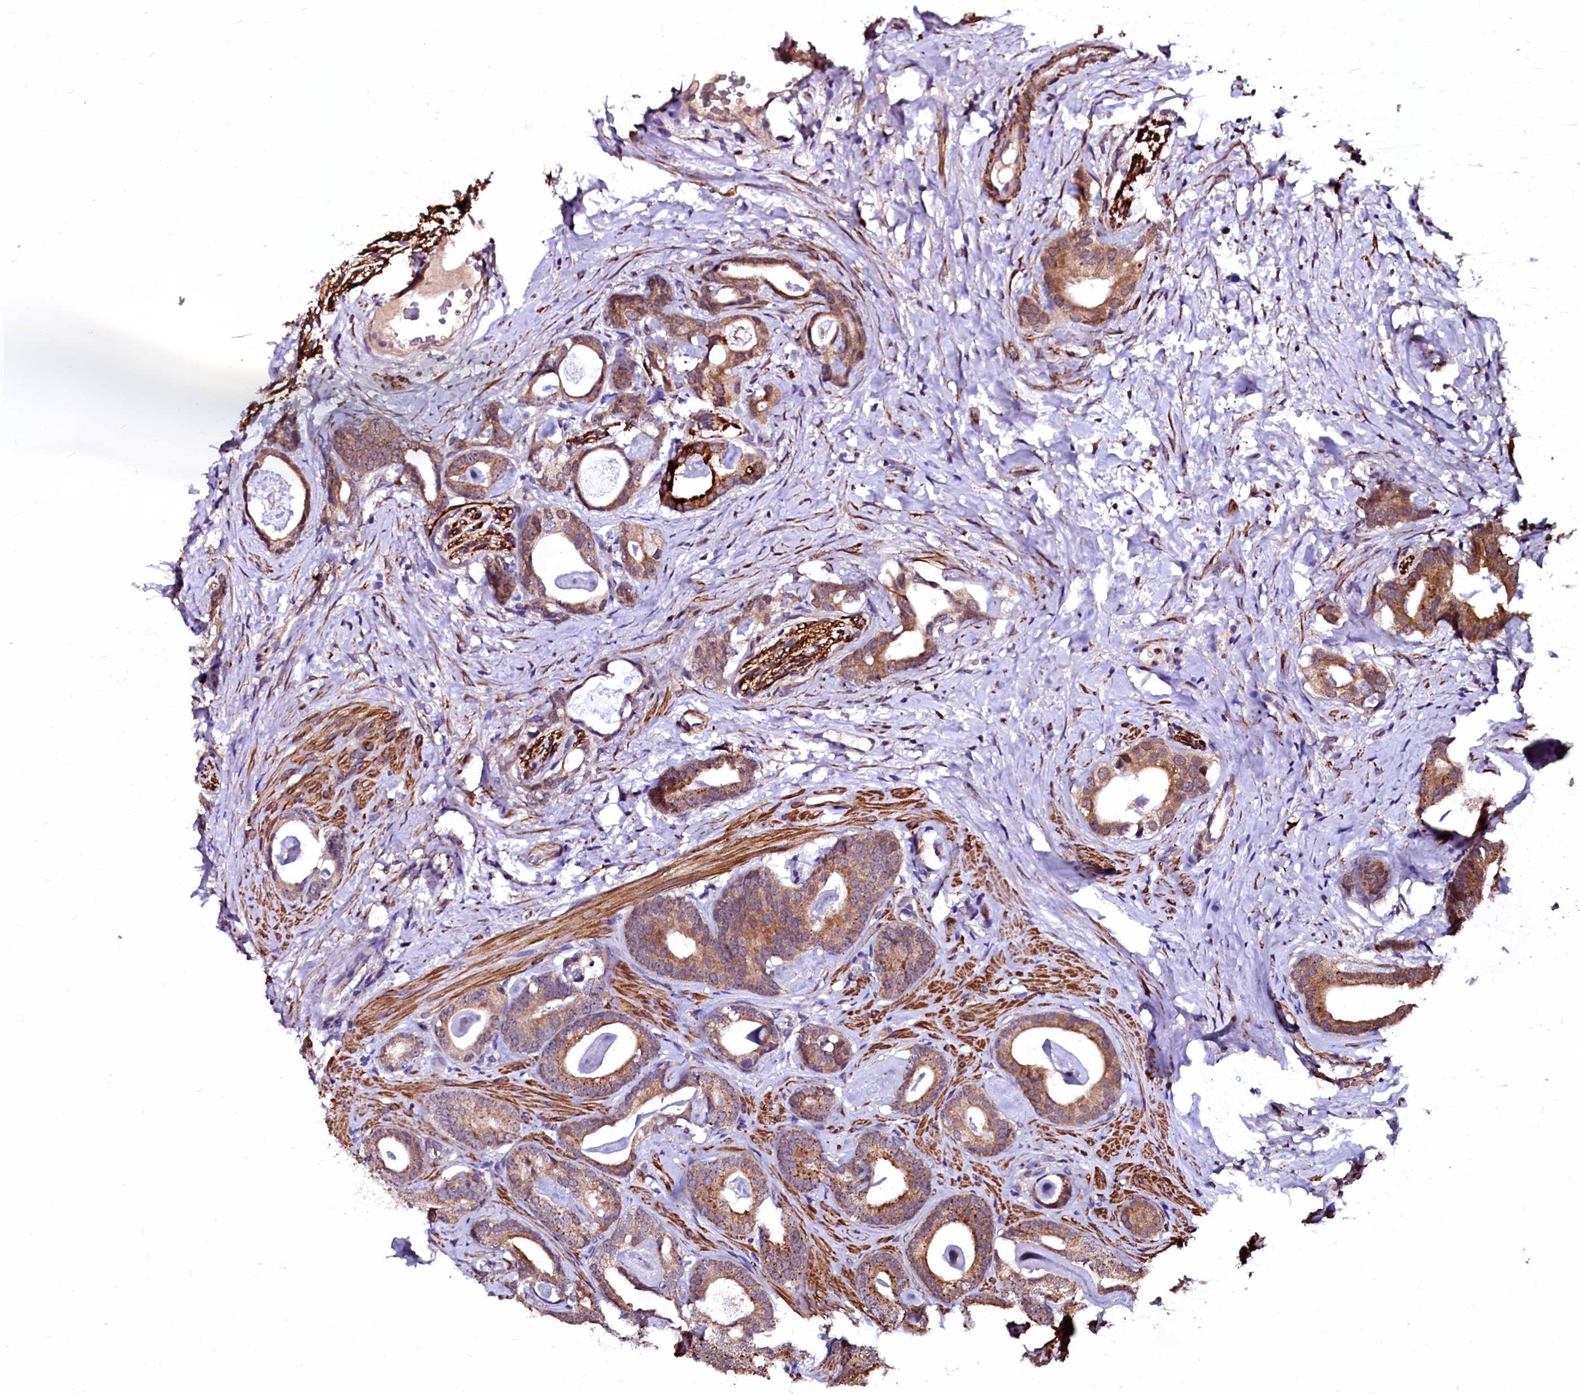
{"staining": {"intensity": "moderate", "quantity": ">75%", "location": "cytoplasmic/membranous"}, "tissue": "prostate cancer", "cell_type": "Tumor cells", "image_type": "cancer", "snomed": [{"axis": "morphology", "description": "Adenocarcinoma, Low grade"}, {"axis": "topography", "description": "Prostate"}], "caption": "A photomicrograph of human prostate adenocarcinoma (low-grade) stained for a protein exhibits moderate cytoplasmic/membranous brown staining in tumor cells.", "gene": "N4BP1", "patient": {"sex": "male", "age": 63}}